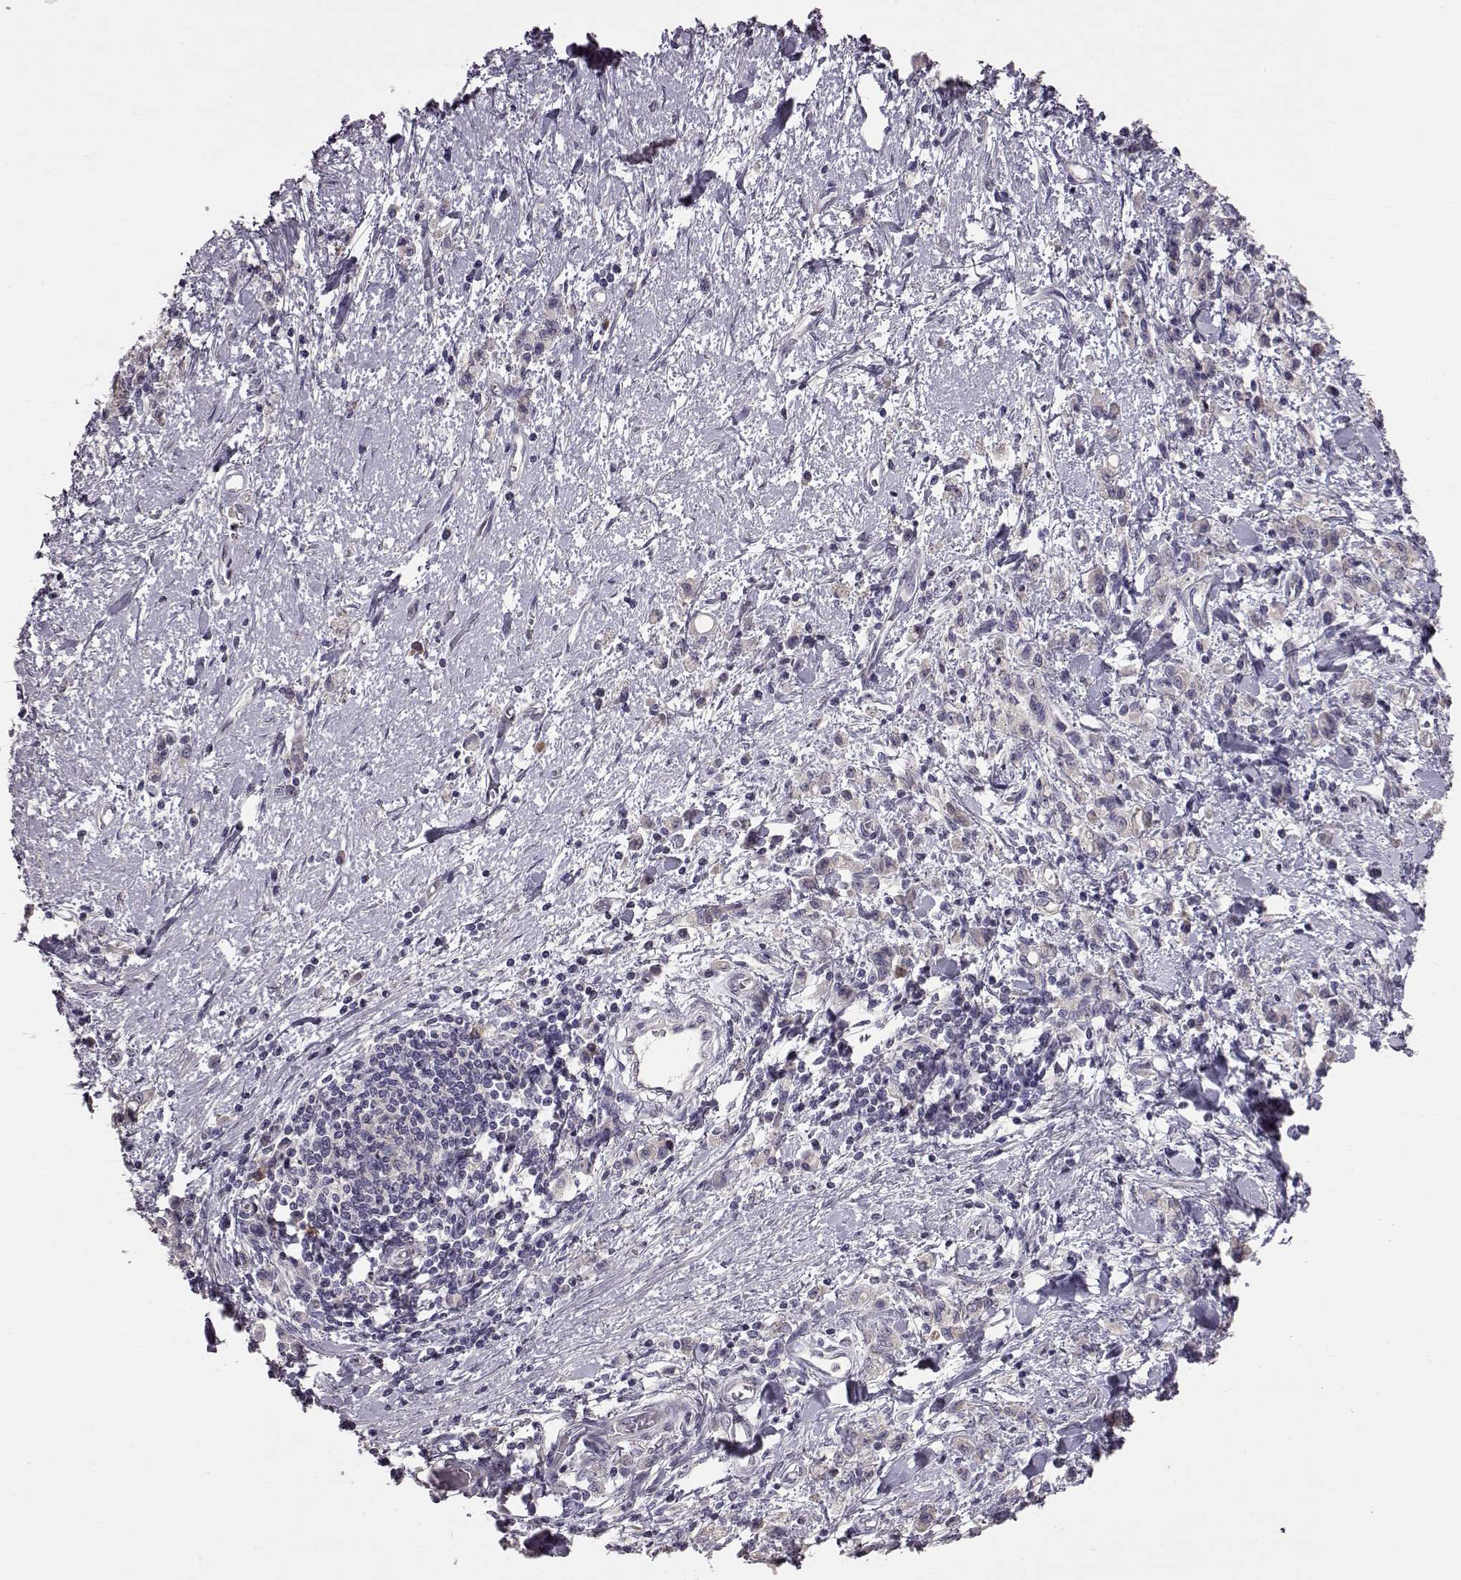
{"staining": {"intensity": "negative", "quantity": "none", "location": "none"}, "tissue": "stomach cancer", "cell_type": "Tumor cells", "image_type": "cancer", "snomed": [{"axis": "morphology", "description": "Adenocarcinoma, NOS"}, {"axis": "topography", "description": "Stomach"}], "caption": "Adenocarcinoma (stomach) stained for a protein using immunohistochemistry (IHC) demonstrates no expression tumor cells.", "gene": "ADGRG2", "patient": {"sex": "male", "age": 77}}